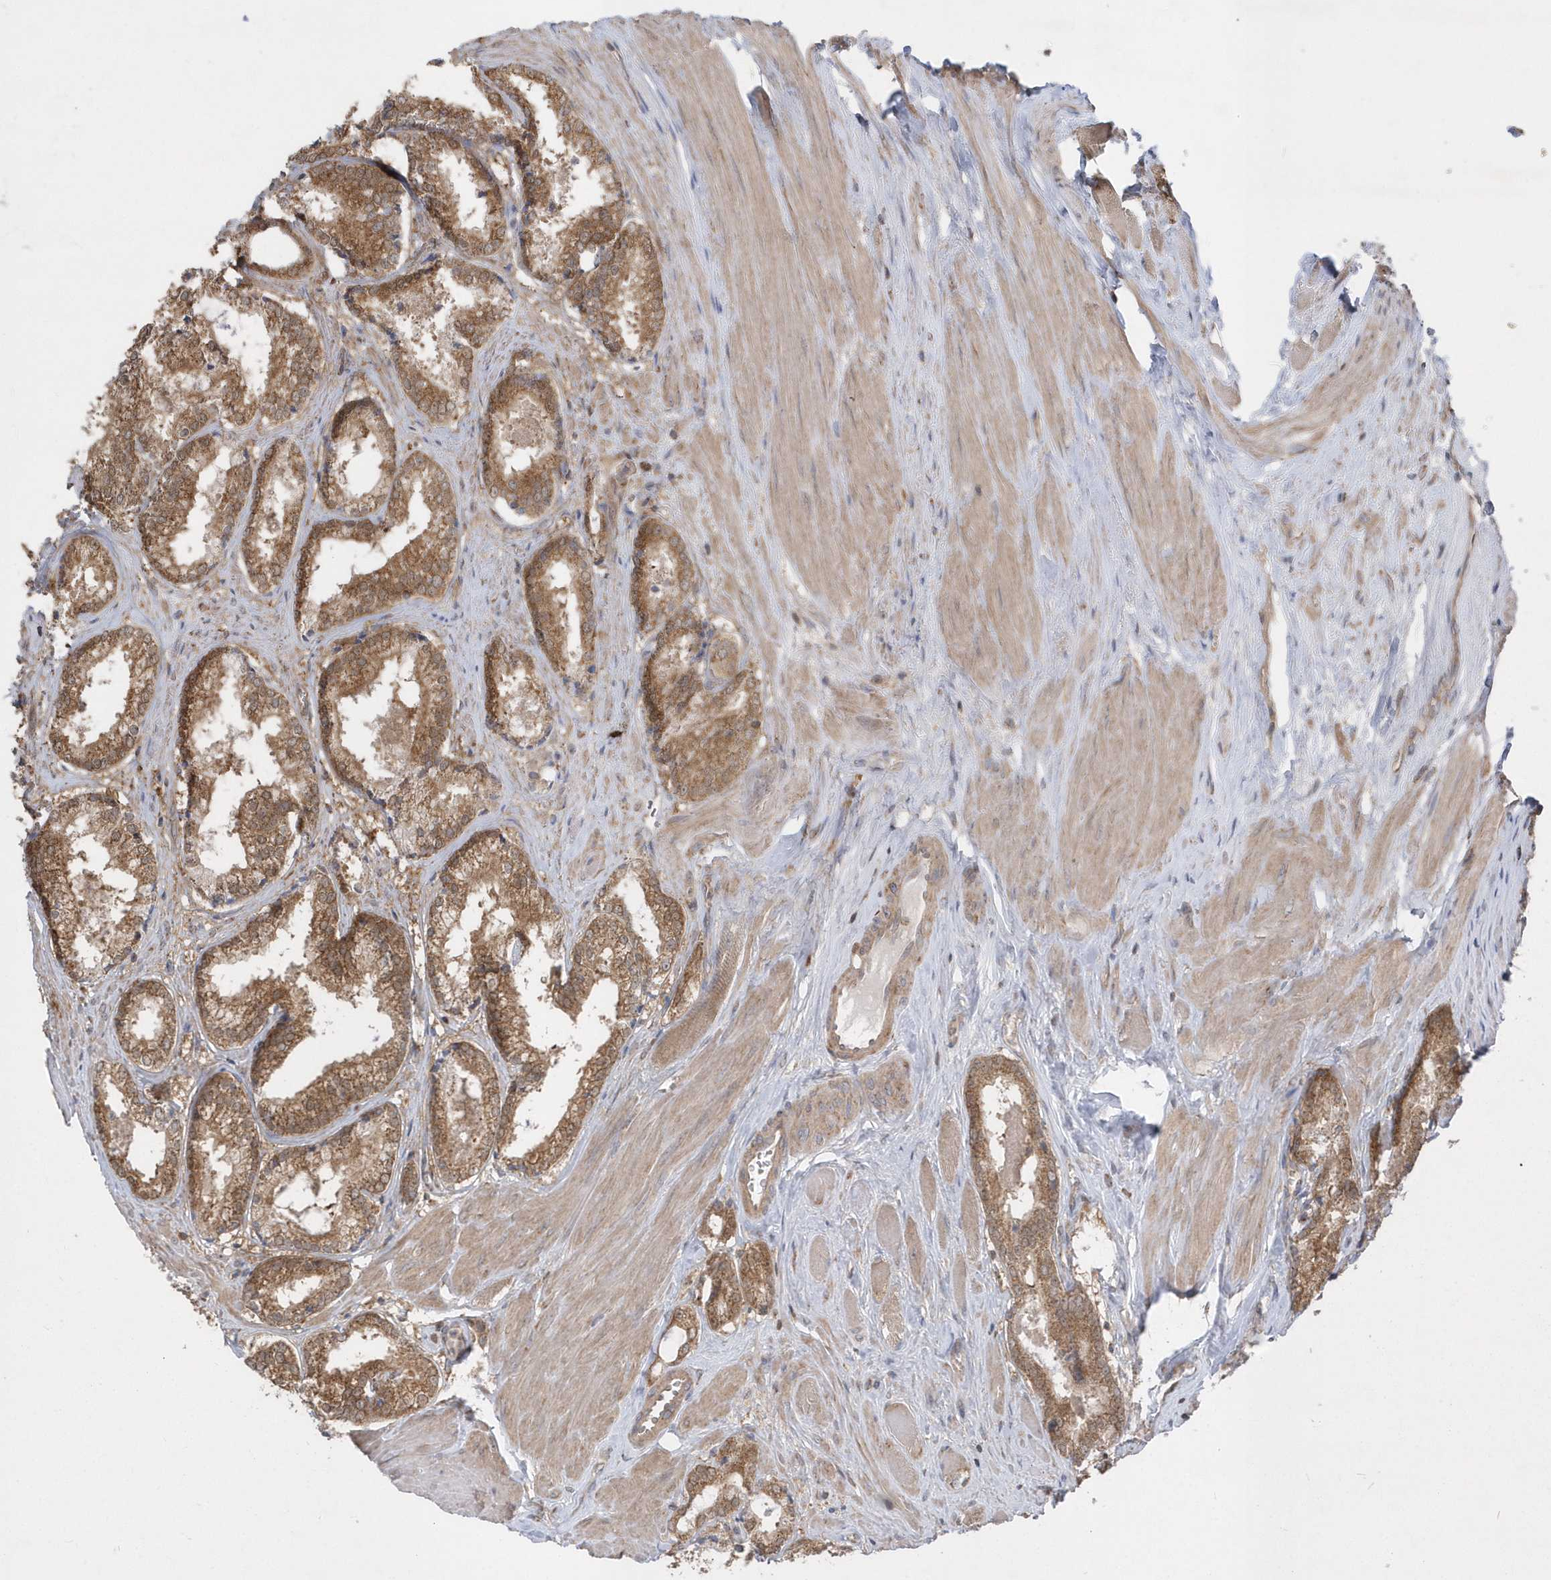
{"staining": {"intensity": "moderate", "quantity": ">75%", "location": "cytoplasmic/membranous"}, "tissue": "prostate cancer", "cell_type": "Tumor cells", "image_type": "cancer", "snomed": [{"axis": "morphology", "description": "Adenocarcinoma, Low grade"}, {"axis": "topography", "description": "Prostate"}], "caption": "This histopathology image displays prostate cancer (low-grade adenocarcinoma) stained with IHC to label a protein in brown. The cytoplasmic/membranous of tumor cells show moderate positivity for the protein. Nuclei are counter-stained blue.", "gene": "PPP1R7", "patient": {"sex": "male", "age": 64}}